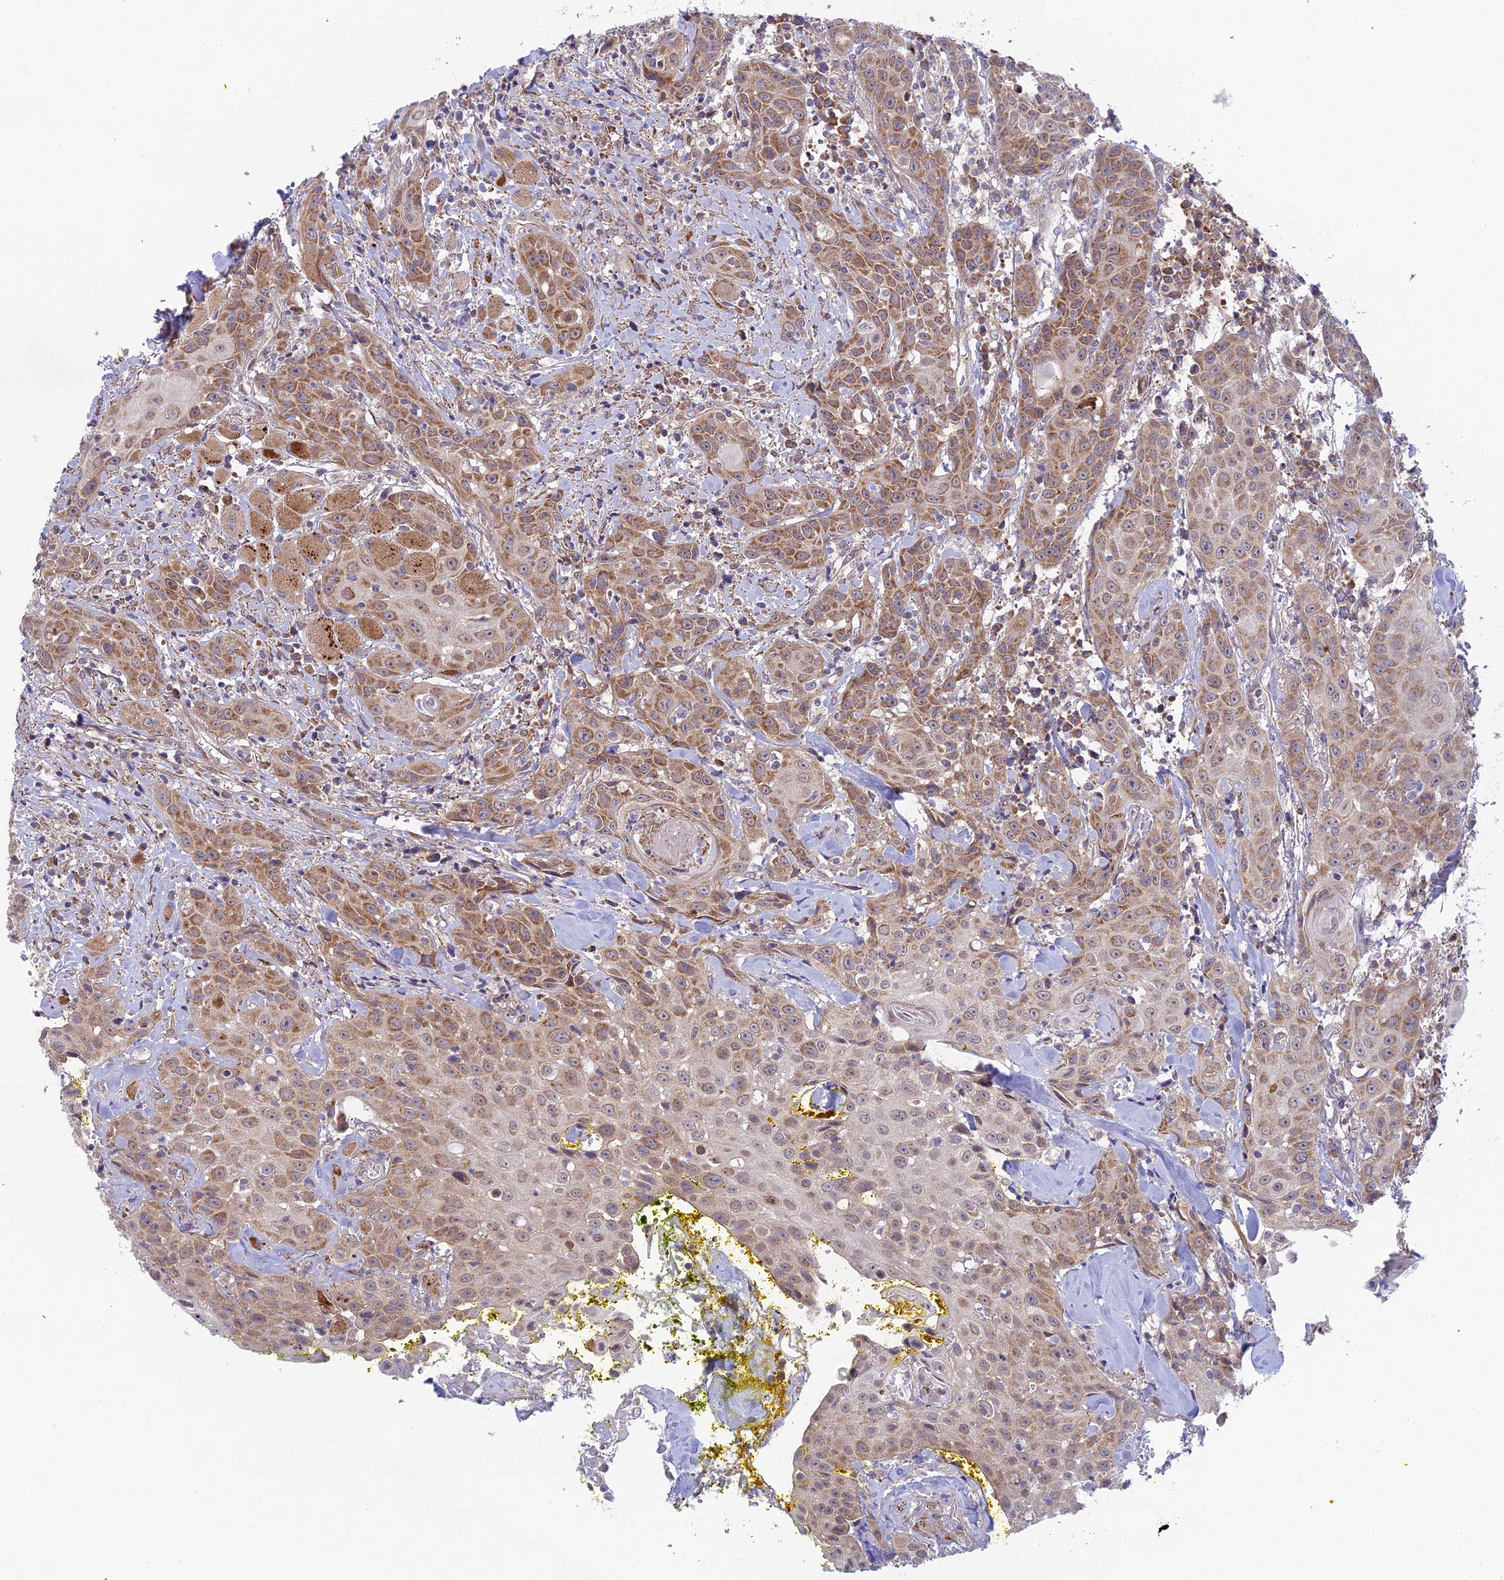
{"staining": {"intensity": "moderate", "quantity": ">75%", "location": "cytoplasmic/membranous"}, "tissue": "head and neck cancer", "cell_type": "Tumor cells", "image_type": "cancer", "snomed": [{"axis": "morphology", "description": "Squamous cell carcinoma, NOS"}, {"axis": "topography", "description": "Oral tissue"}, {"axis": "topography", "description": "Head-Neck"}], "caption": "DAB immunohistochemical staining of human head and neck squamous cell carcinoma demonstrates moderate cytoplasmic/membranous protein expression in about >75% of tumor cells. The staining was performed using DAB, with brown indicating positive protein expression. Nuclei are stained blue with hematoxylin.", "gene": "INCA1", "patient": {"sex": "female", "age": 82}}